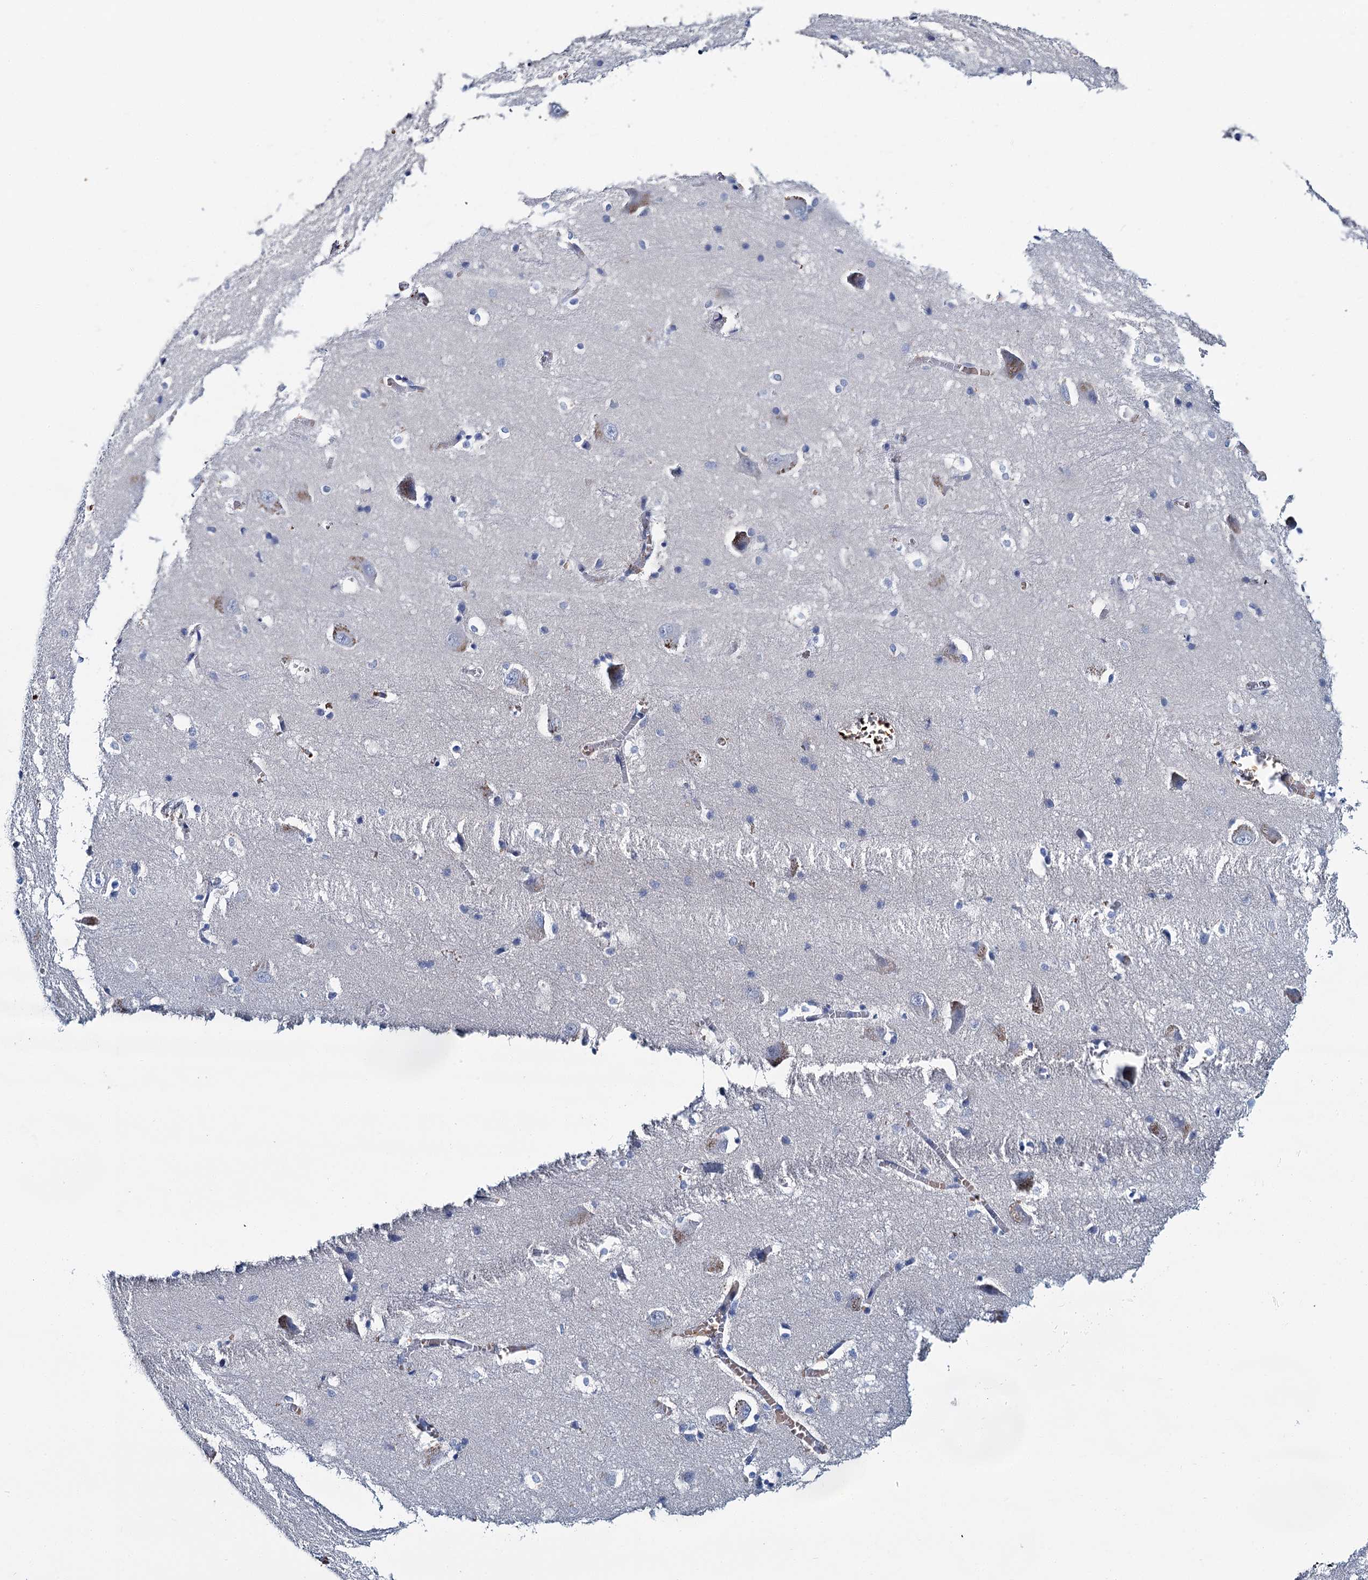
{"staining": {"intensity": "negative", "quantity": "none", "location": "none"}, "tissue": "caudate", "cell_type": "Glial cells", "image_type": "normal", "snomed": [{"axis": "morphology", "description": "Normal tissue, NOS"}, {"axis": "topography", "description": "Lateral ventricle wall"}], "caption": "Immunohistochemical staining of benign human caudate reveals no significant expression in glial cells.", "gene": "ATG2A", "patient": {"sex": "male", "age": 37}}